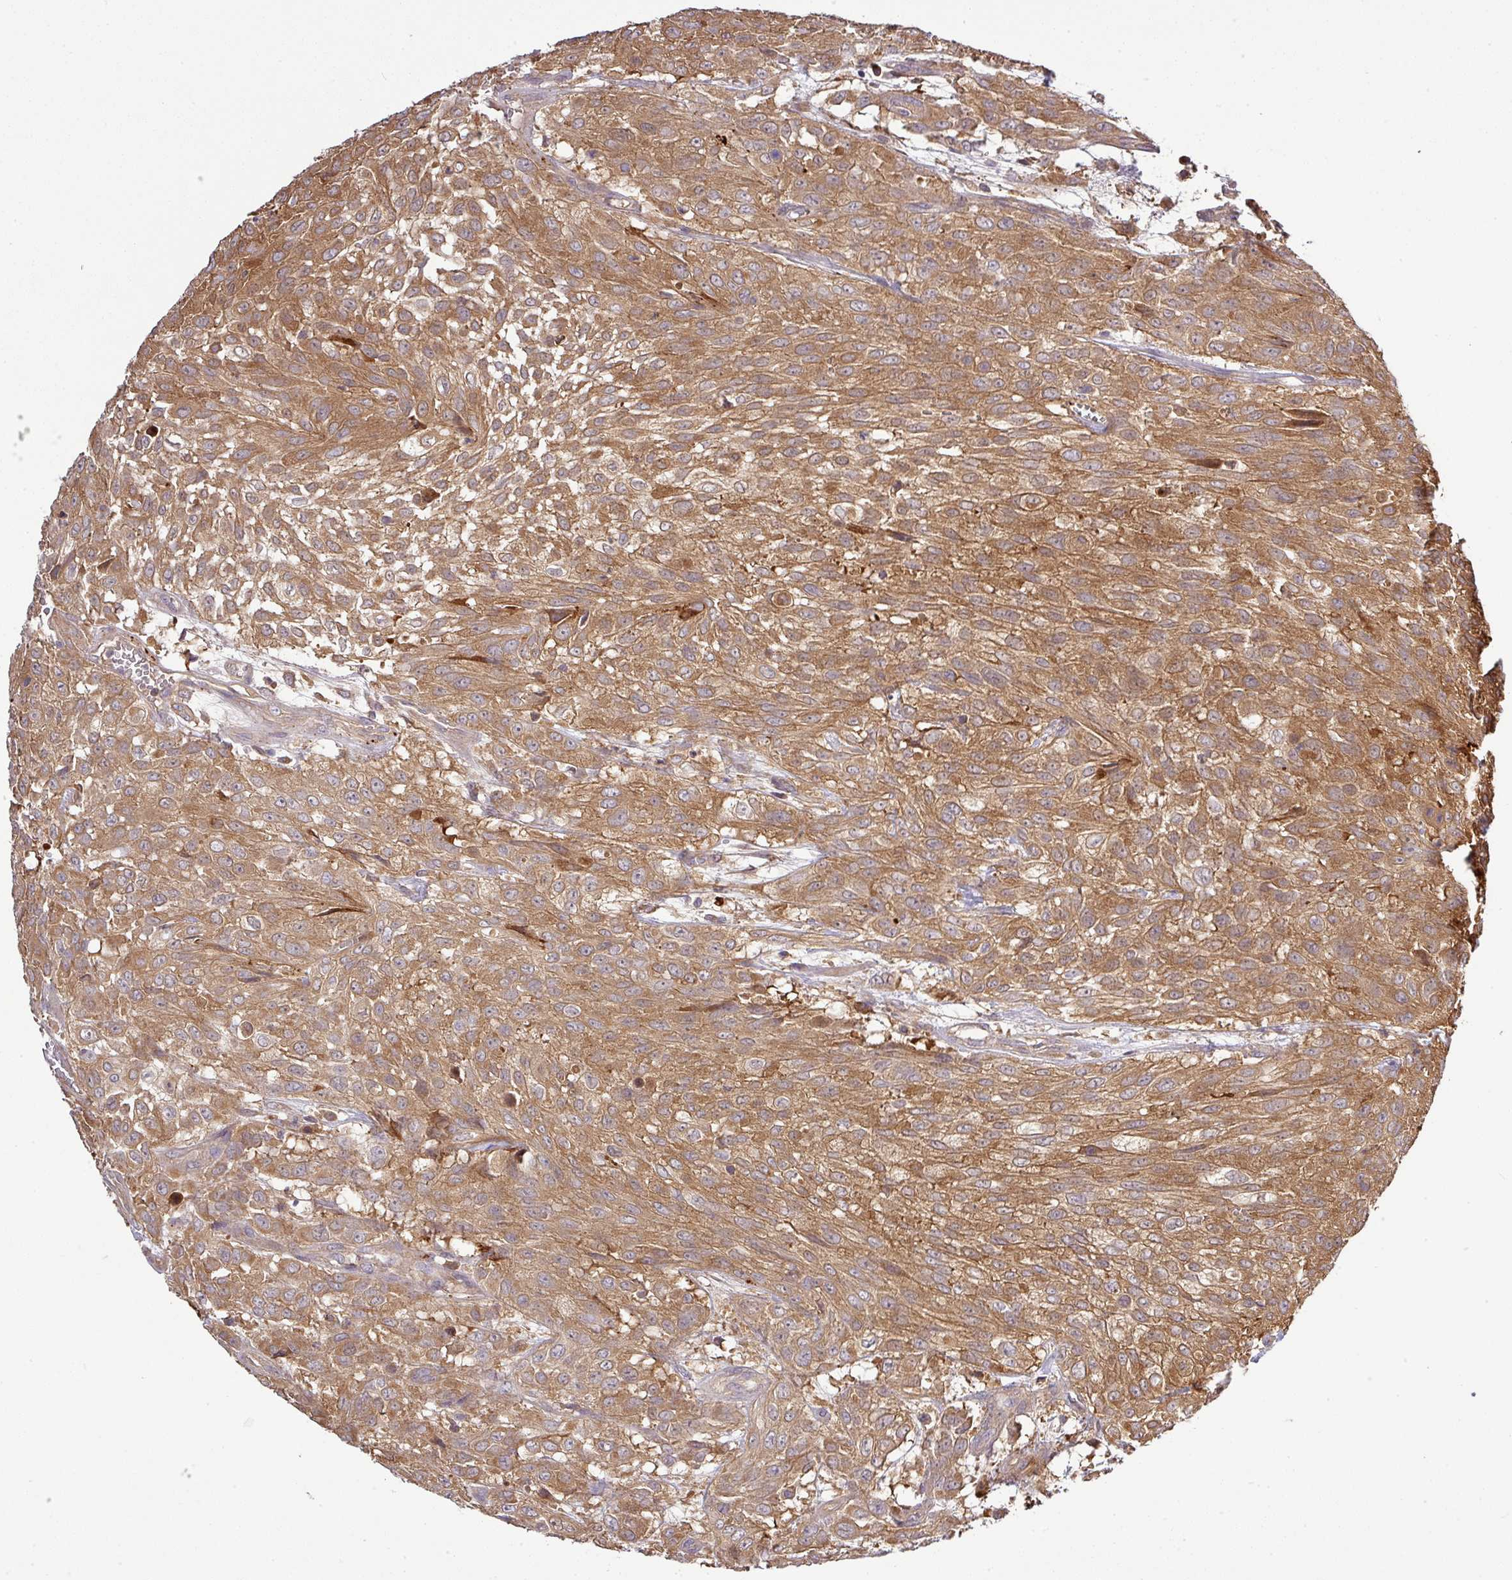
{"staining": {"intensity": "moderate", "quantity": ">75%", "location": "cytoplasmic/membranous"}, "tissue": "urothelial cancer", "cell_type": "Tumor cells", "image_type": "cancer", "snomed": [{"axis": "morphology", "description": "Urothelial carcinoma, High grade"}, {"axis": "topography", "description": "Urinary bladder"}], "caption": "The immunohistochemical stain labels moderate cytoplasmic/membranous staining in tumor cells of urothelial cancer tissue. The staining was performed using DAB to visualize the protein expression in brown, while the nuclei were stained in blue with hematoxylin (Magnification: 20x).", "gene": "TMEM107", "patient": {"sex": "male", "age": 57}}